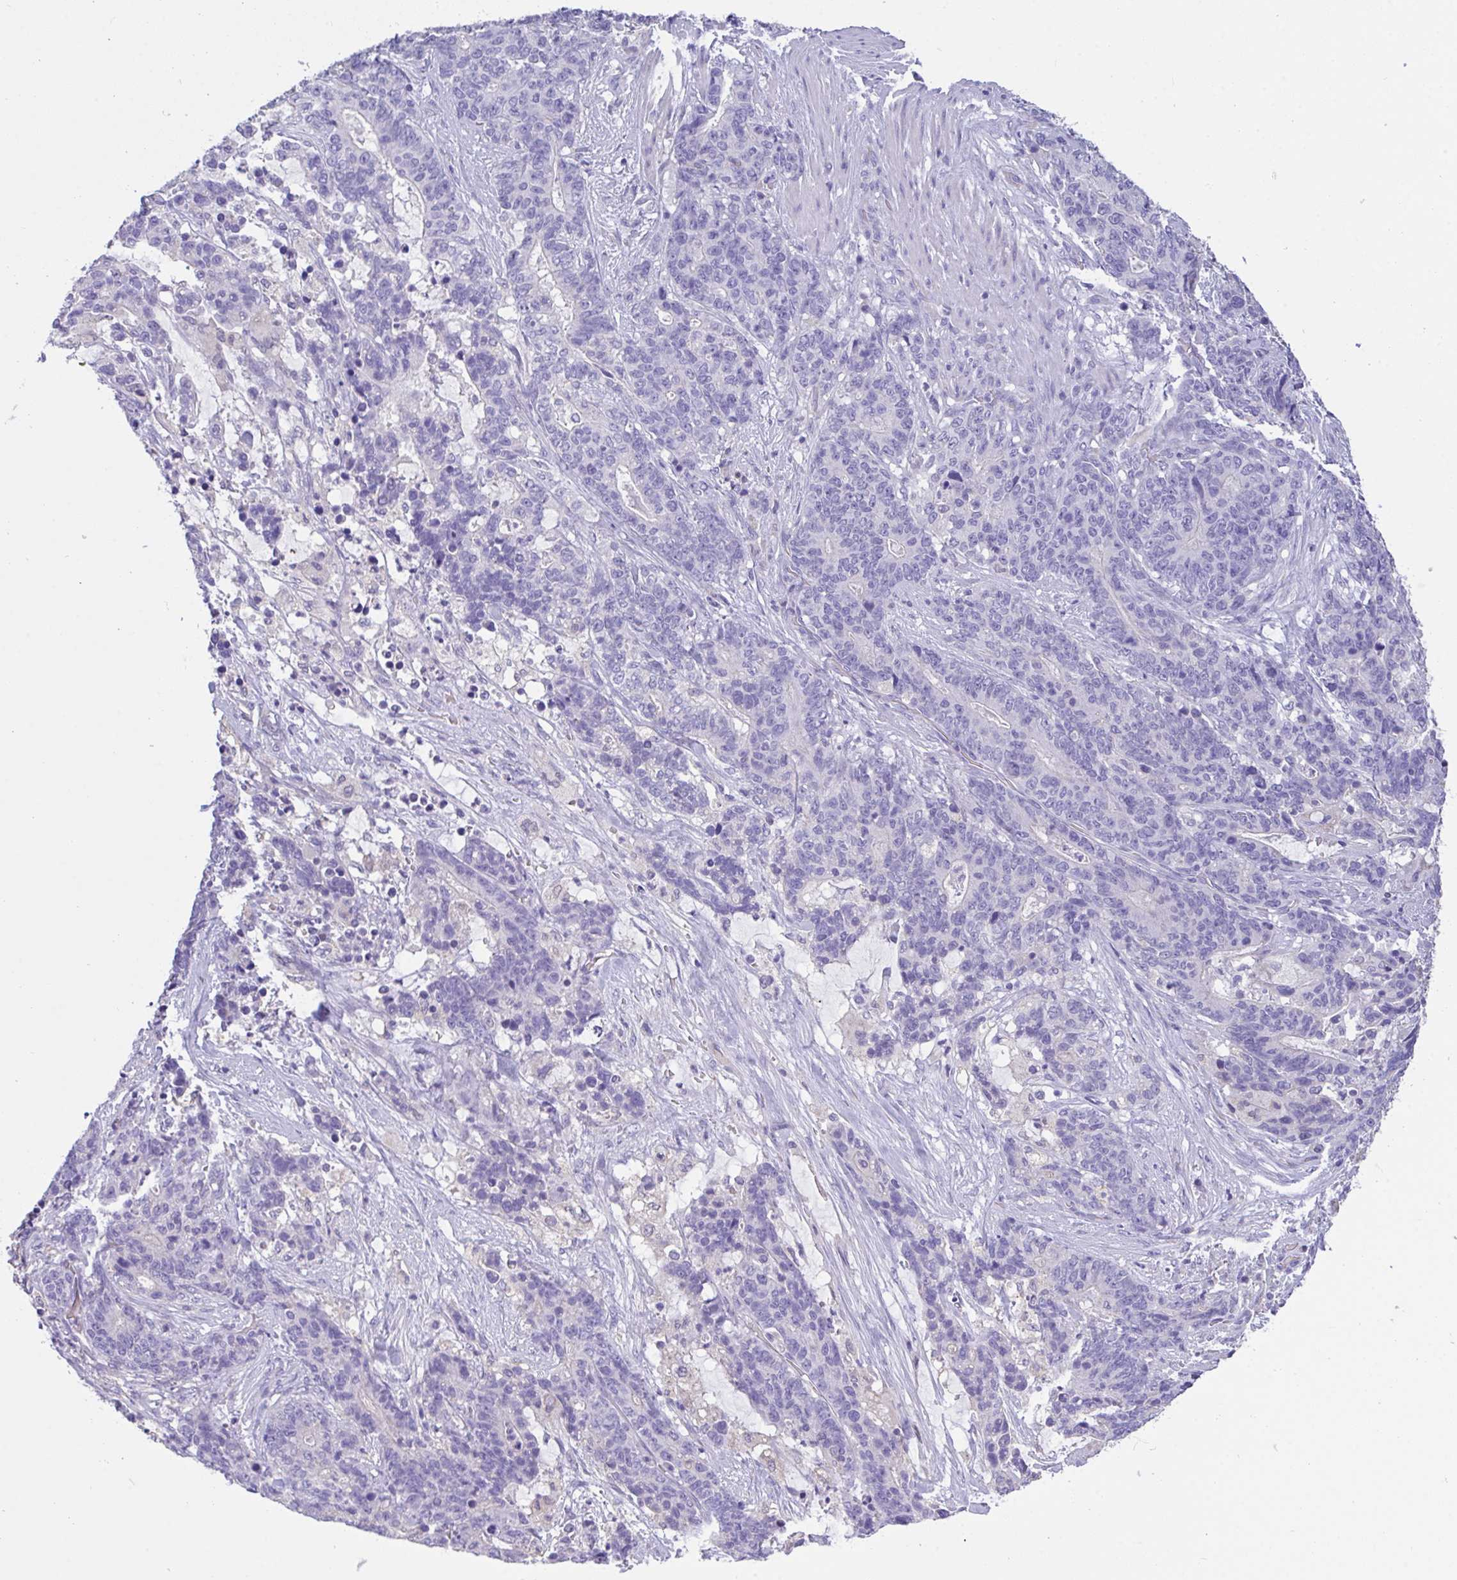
{"staining": {"intensity": "negative", "quantity": "none", "location": "none"}, "tissue": "stomach cancer", "cell_type": "Tumor cells", "image_type": "cancer", "snomed": [{"axis": "morphology", "description": "Normal tissue, NOS"}, {"axis": "morphology", "description": "Adenocarcinoma, NOS"}, {"axis": "topography", "description": "Stomach"}], "caption": "Immunohistochemistry (IHC) image of neoplastic tissue: stomach cancer stained with DAB exhibits no significant protein staining in tumor cells. The staining was performed using DAB (3,3'-diaminobenzidine) to visualize the protein expression in brown, while the nuclei were stained in blue with hematoxylin (Magnification: 20x).", "gene": "CA10", "patient": {"sex": "female", "age": 64}}